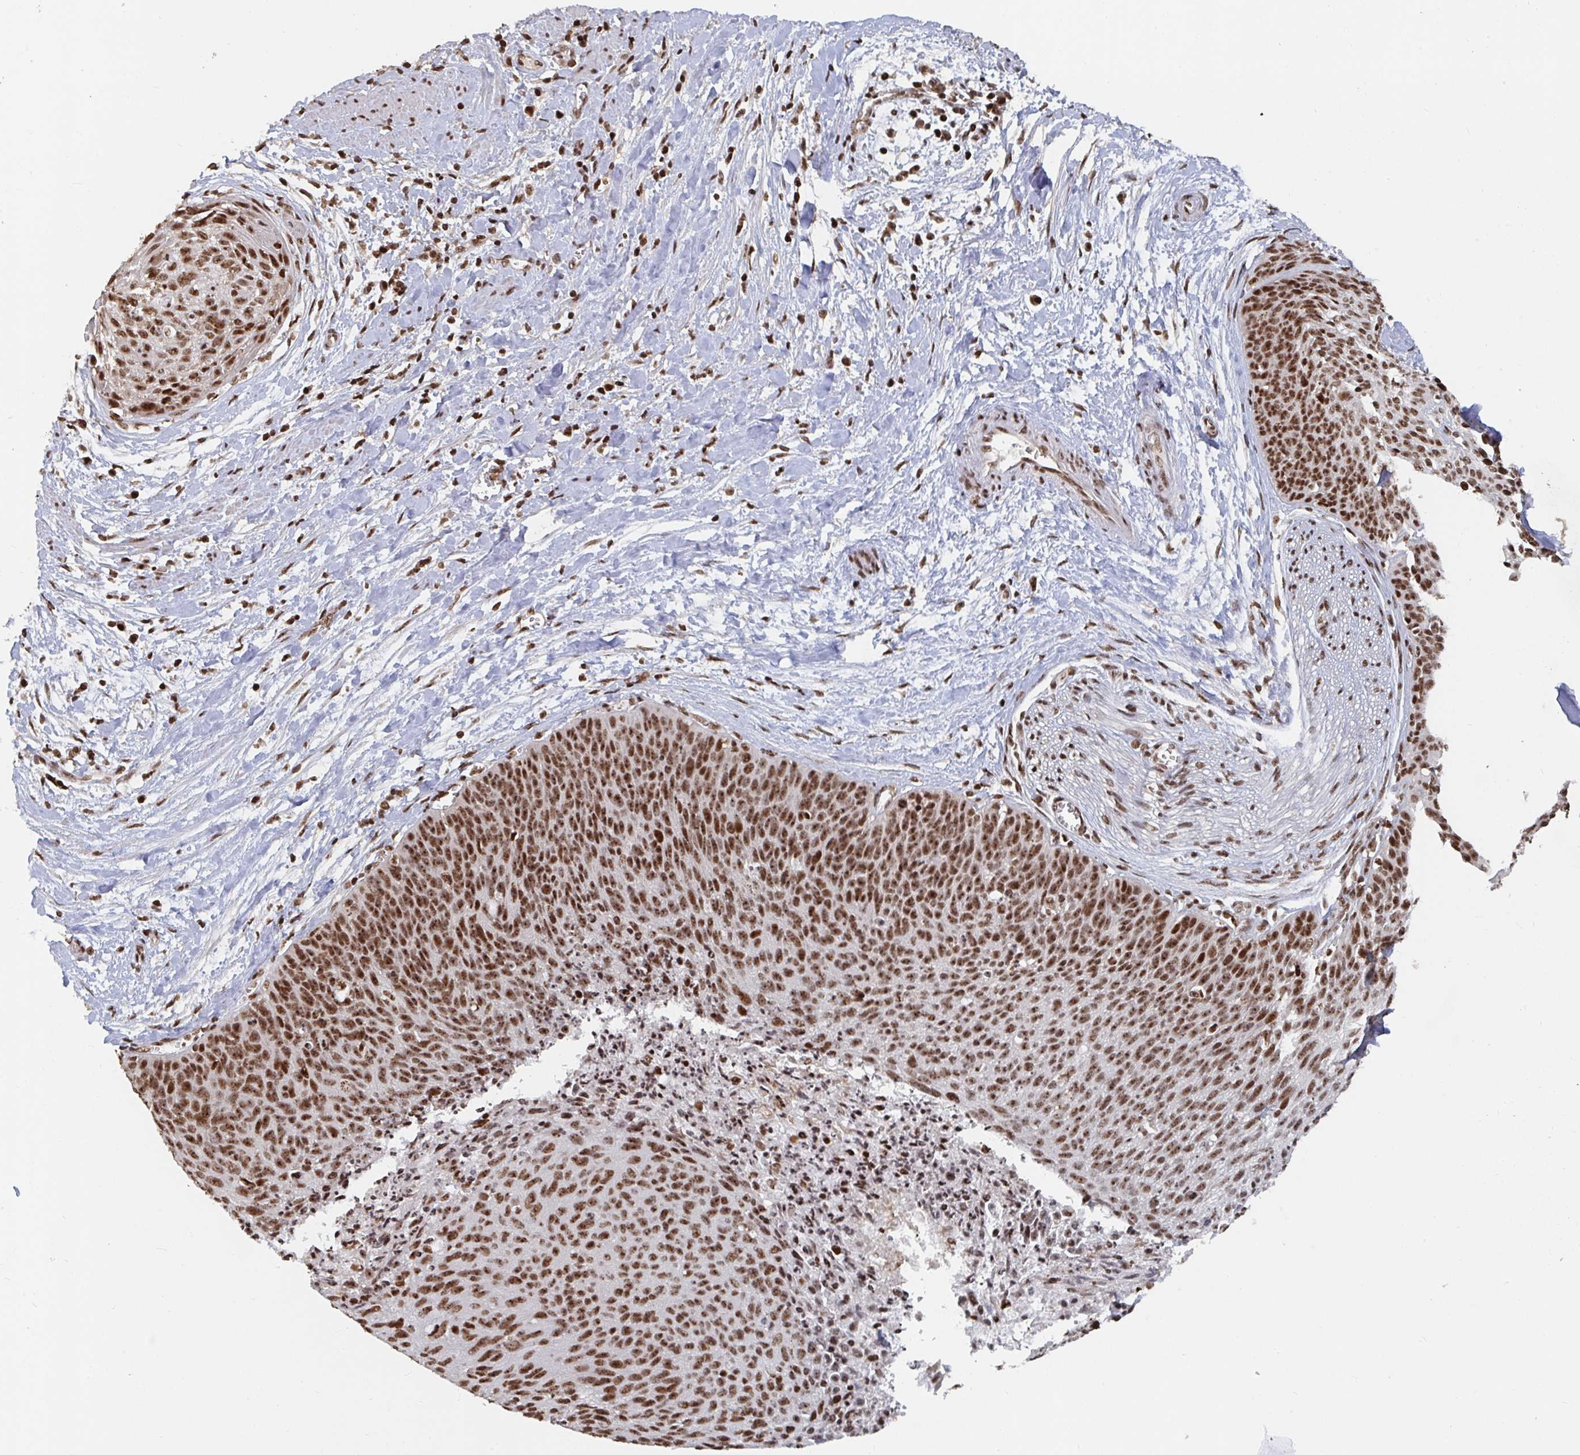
{"staining": {"intensity": "strong", "quantity": ">75%", "location": "nuclear"}, "tissue": "cervical cancer", "cell_type": "Tumor cells", "image_type": "cancer", "snomed": [{"axis": "morphology", "description": "Squamous cell carcinoma, NOS"}, {"axis": "topography", "description": "Cervix"}], "caption": "Cervical squamous cell carcinoma stained with DAB (3,3'-diaminobenzidine) immunohistochemistry (IHC) shows high levels of strong nuclear expression in about >75% of tumor cells. (DAB IHC, brown staining for protein, blue staining for nuclei).", "gene": "ZDHHC12", "patient": {"sex": "female", "age": 55}}